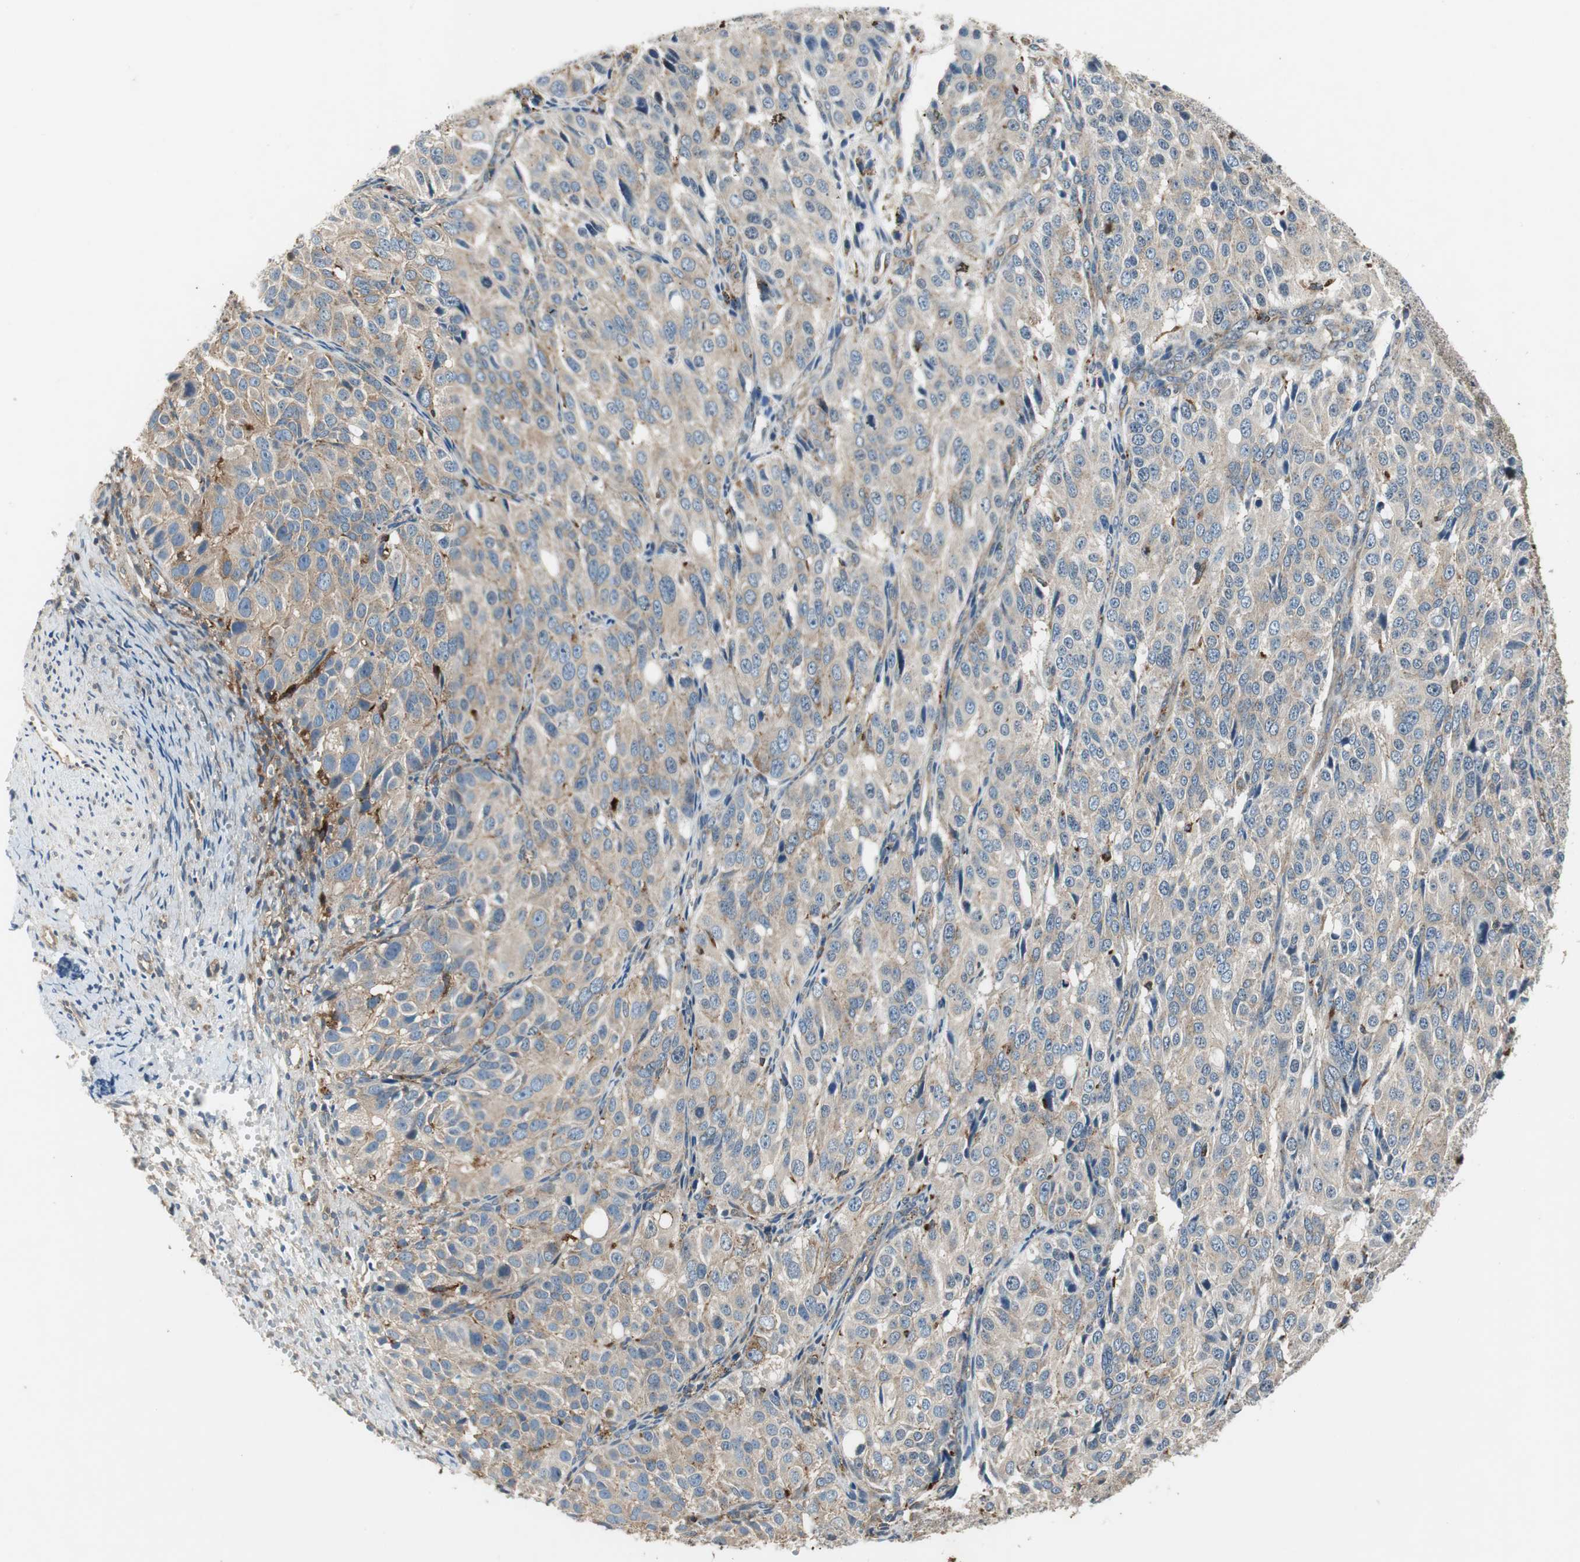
{"staining": {"intensity": "weak", "quantity": ">75%", "location": "cytoplasmic/membranous"}, "tissue": "ovarian cancer", "cell_type": "Tumor cells", "image_type": "cancer", "snomed": [{"axis": "morphology", "description": "Carcinoma, endometroid"}, {"axis": "topography", "description": "Ovary"}], "caption": "Protein expression analysis of ovarian cancer displays weak cytoplasmic/membranous expression in approximately >75% of tumor cells. The protein of interest is shown in brown color, while the nuclei are stained blue.", "gene": "NCK1", "patient": {"sex": "female", "age": 51}}